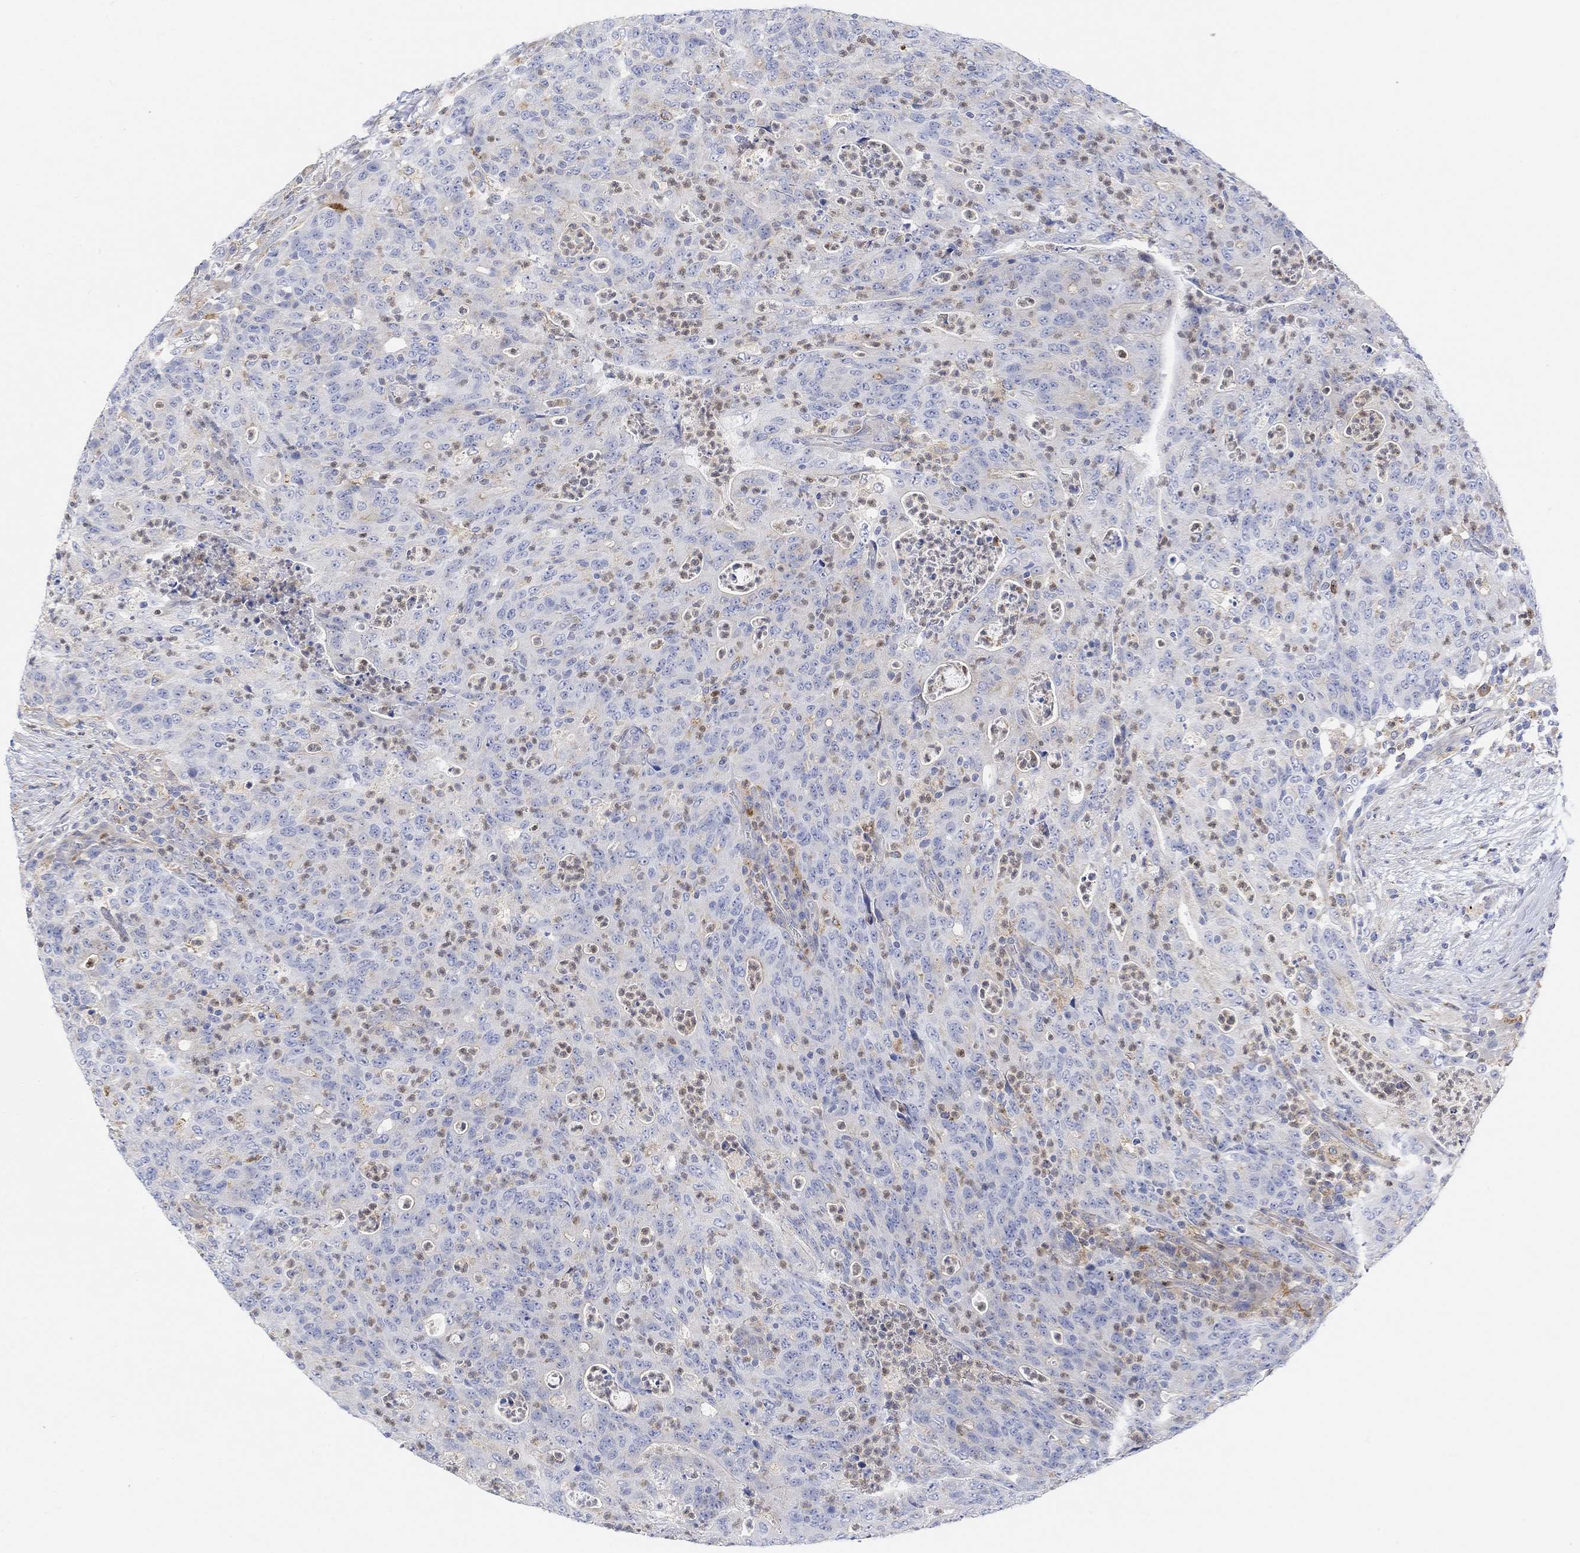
{"staining": {"intensity": "negative", "quantity": "none", "location": "none"}, "tissue": "colorectal cancer", "cell_type": "Tumor cells", "image_type": "cancer", "snomed": [{"axis": "morphology", "description": "Adenocarcinoma, NOS"}, {"axis": "topography", "description": "Colon"}], "caption": "DAB immunohistochemical staining of human colorectal cancer (adenocarcinoma) exhibits no significant staining in tumor cells.", "gene": "ACSL1", "patient": {"sex": "male", "age": 70}}